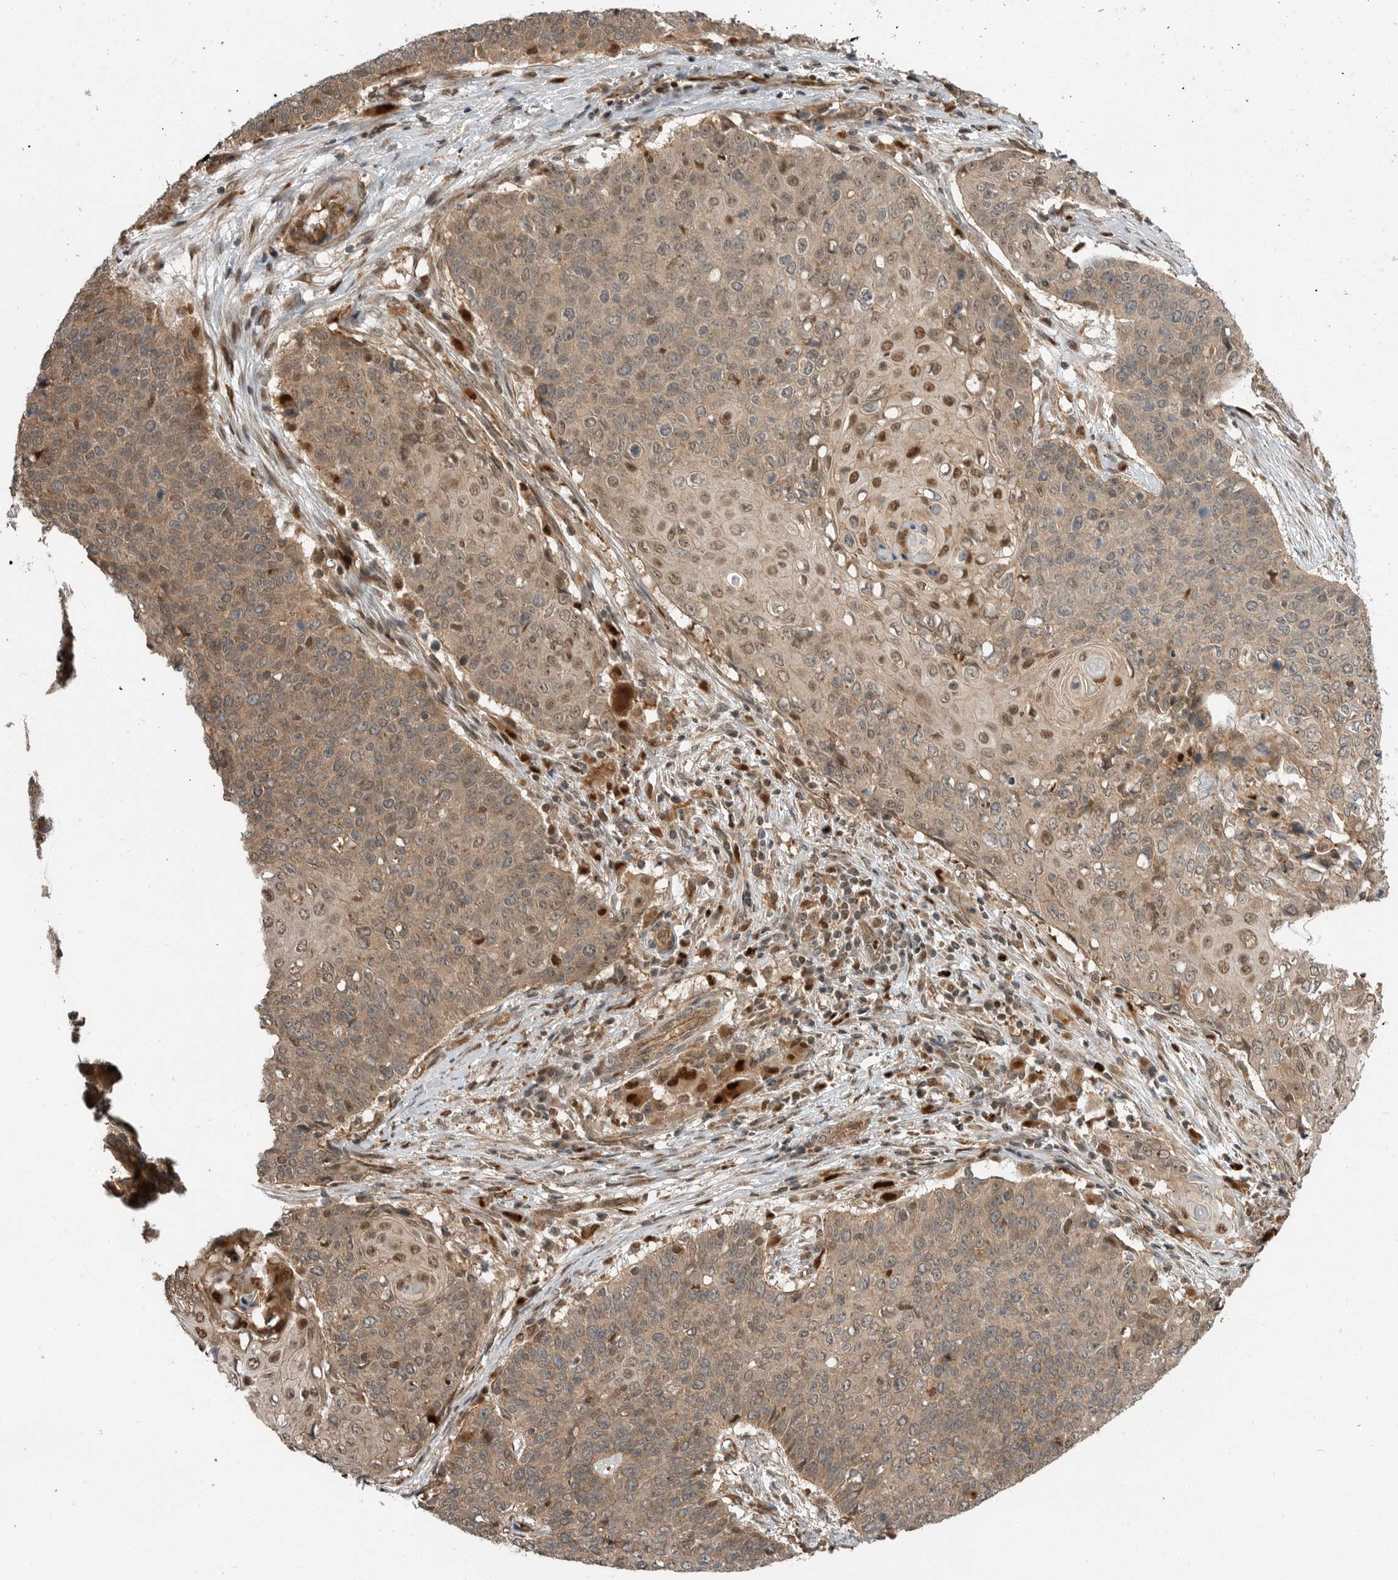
{"staining": {"intensity": "moderate", "quantity": ">75%", "location": "cytoplasmic/membranous,nuclear"}, "tissue": "cervical cancer", "cell_type": "Tumor cells", "image_type": "cancer", "snomed": [{"axis": "morphology", "description": "Squamous cell carcinoma, NOS"}, {"axis": "topography", "description": "Cervix"}], "caption": "The micrograph reveals staining of cervical squamous cell carcinoma, revealing moderate cytoplasmic/membranous and nuclear protein positivity (brown color) within tumor cells. (Stains: DAB (3,3'-diaminobenzidine) in brown, nuclei in blue, Microscopy: brightfield microscopy at high magnification).", "gene": "STRAP", "patient": {"sex": "female", "age": 39}}